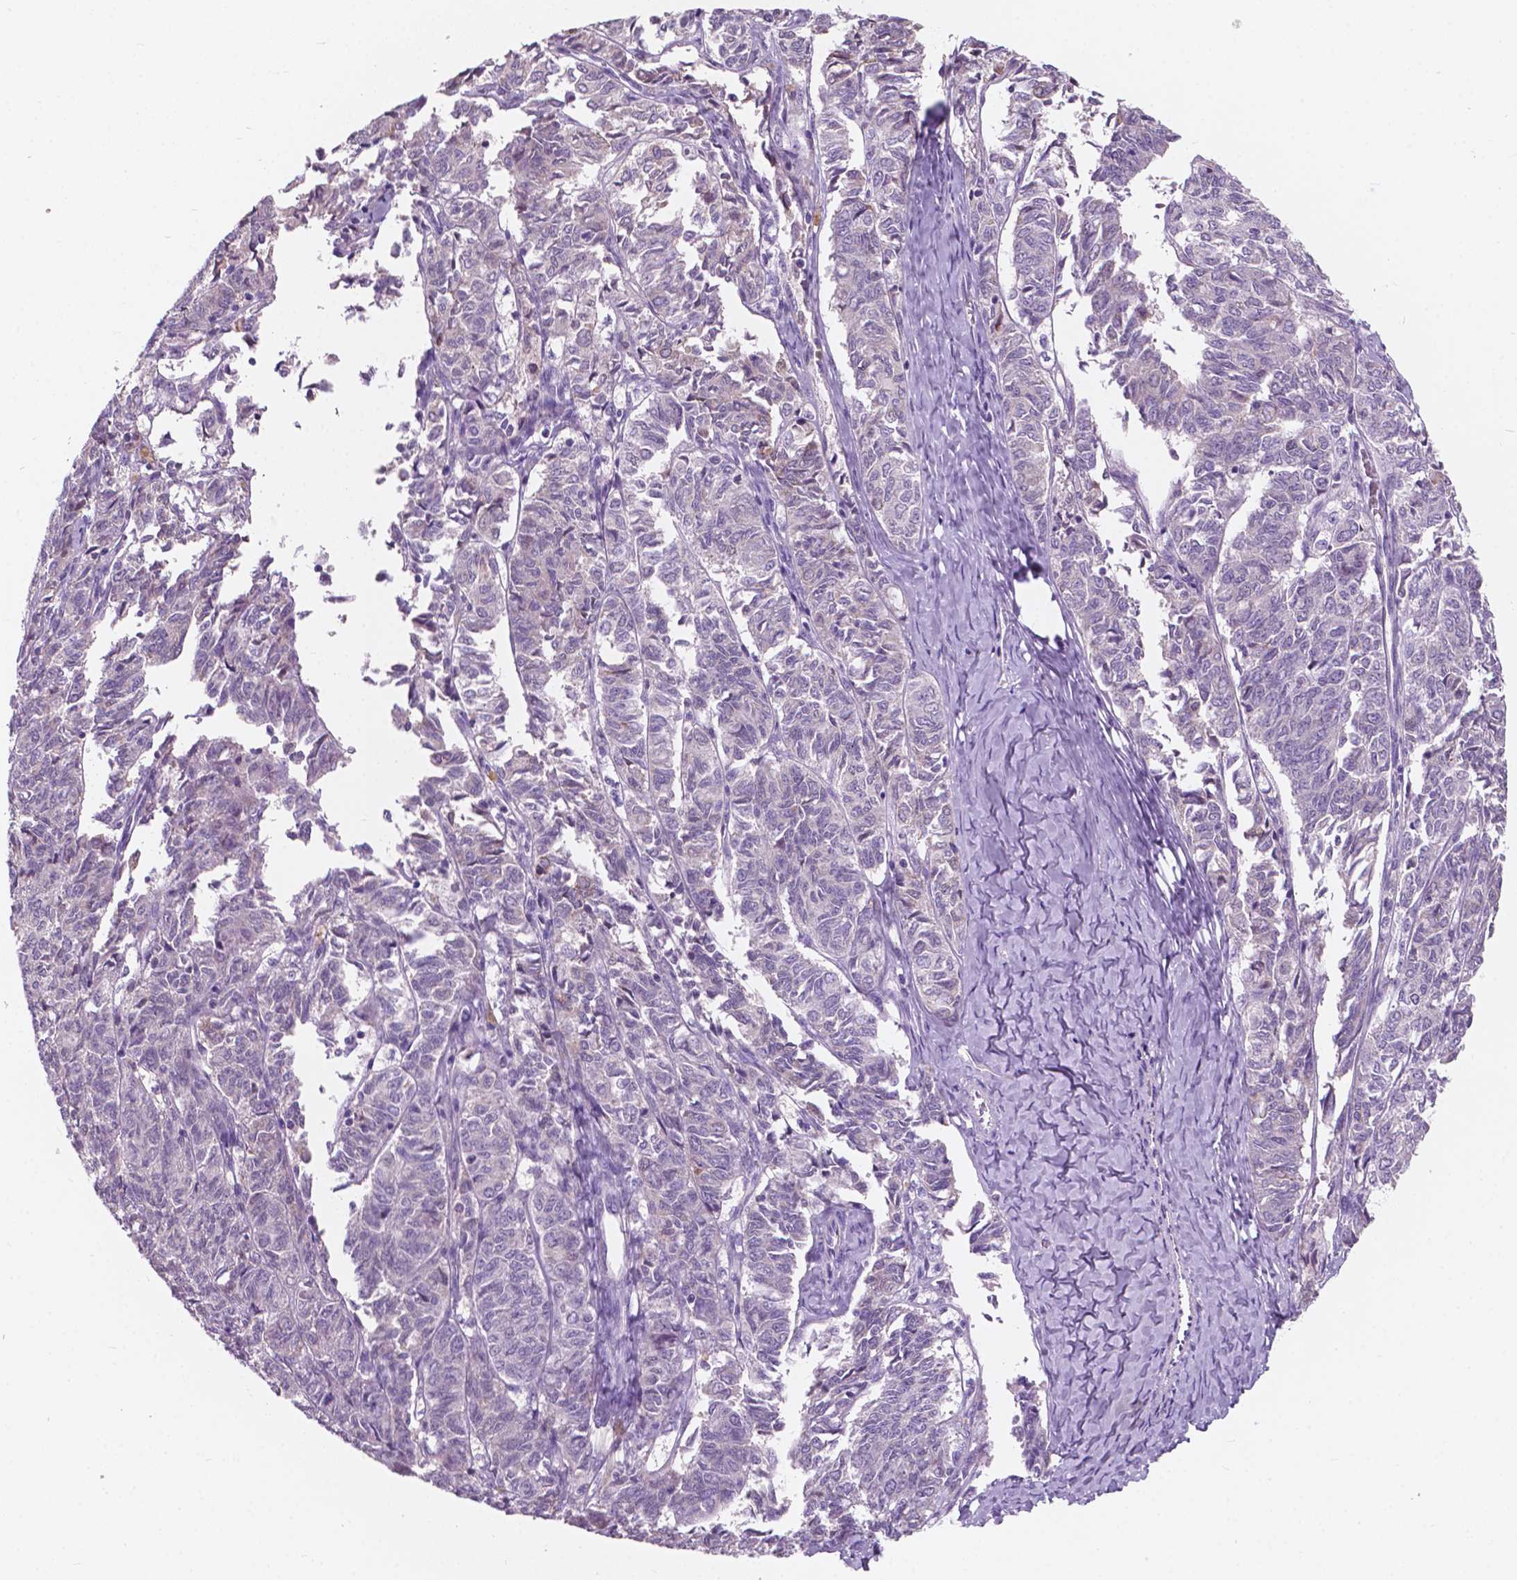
{"staining": {"intensity": "negative", "quantity": "none", "location": "none"}, "tissue": "ovarian cancer", "cell_type": "Tumor cells", "image_type": "cancer", "snomed": [{"axis": "morphology", "description": "Carcinoma, endometroid"}, {"axis": "topography", "description": "Ovary"}], "caption": "The immunohistochemistry histopathology image has no significant staining in tumor cells of ovarian endometroid carcinoma tissue. The staining was performed using DAB (3,3'-diaminobenzidine) to visualize the protein expression in brown, while the nuclei were stained in blue with hematoxylin (Magnification: 20x).", "gene": "IREB2", "patient": {"sex": "female", "age": 80}}